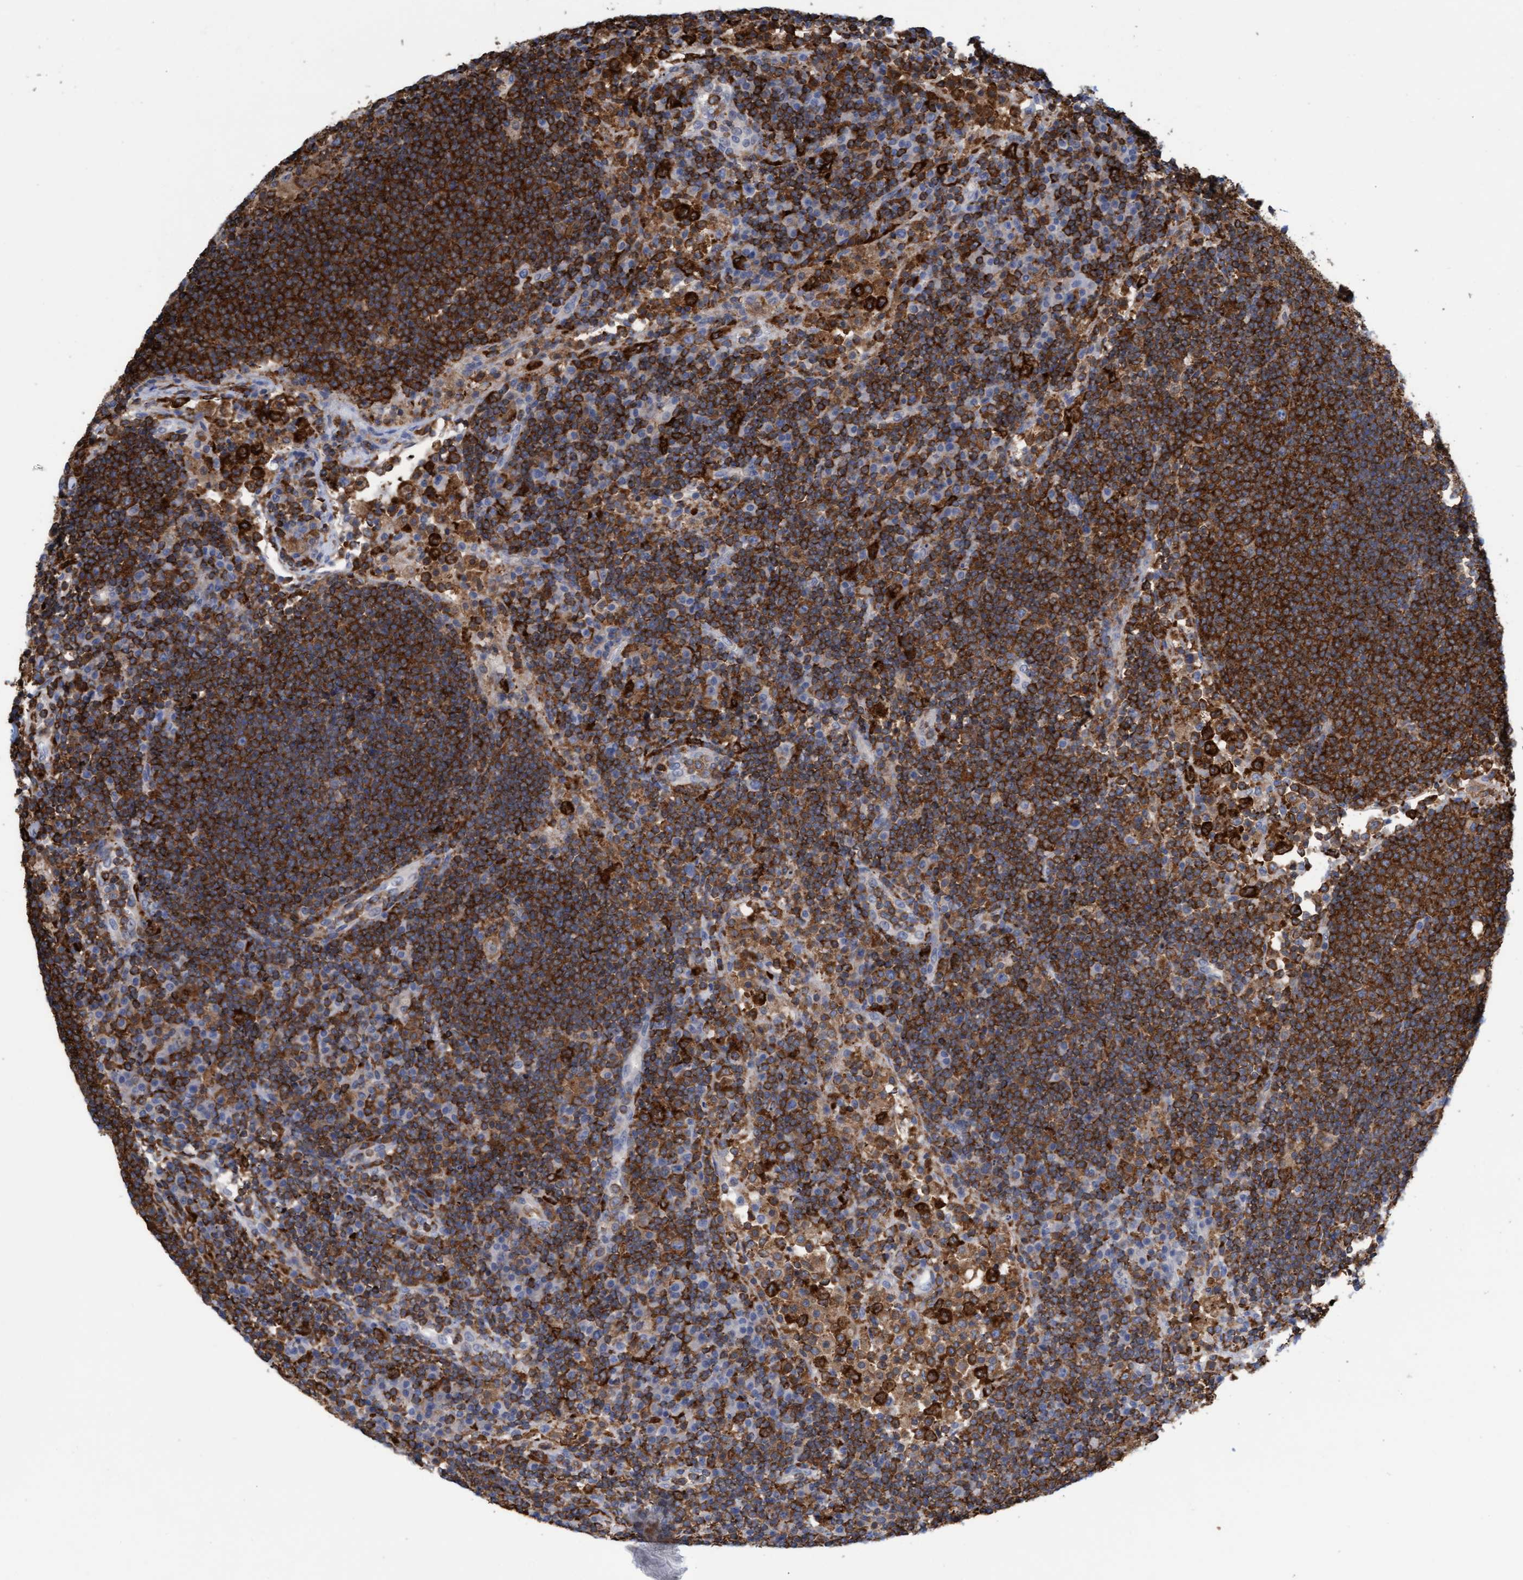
{"staining": {"intensity": "strong", "quantity": ">75%", "location": "cytoplasmic/membranous"}, "tissue": "lymph node", "cell_type": "Germinal center cells", "image_type": "normal", "snomed": [{"axis": "morphology", "description": "Normal tissue, NOS"}, {"axis": "topography", "description": "Lymph node"}], "caption": "Immunohistochemical staining of normal human lymph node shows high levels of strong cytoplasmic/membranous staining in approximately >75% of germinal center cells.", "gene": "FNBP1", "patient": {"sex": "female", "age": 53}}